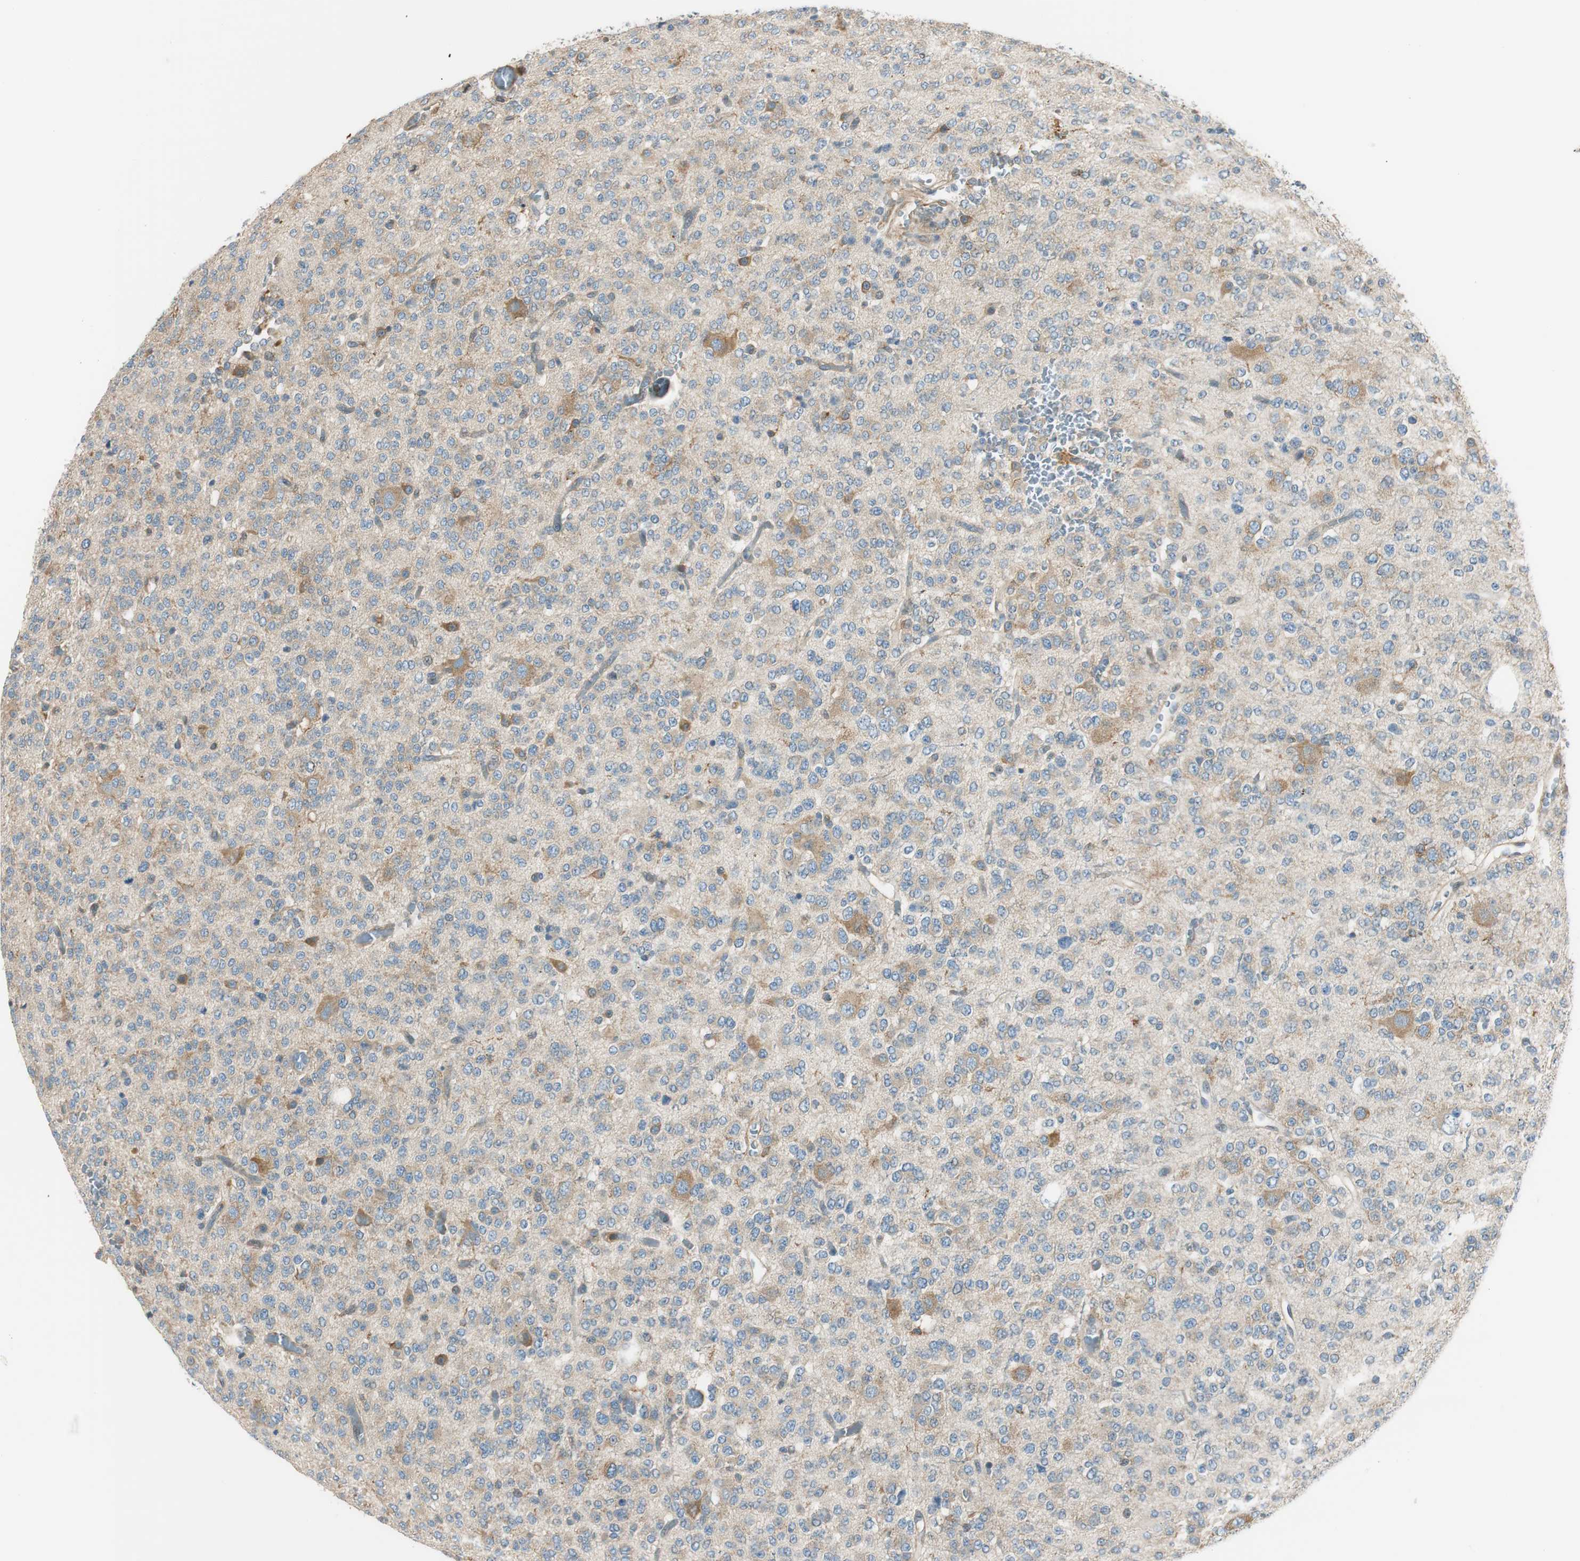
{"staining": {"intensity": "weak", "quantity": "<25%", "location": "cytoplasmic/membranous"}, "tissue": "glioma", "cell_type": "Tumor cells", "image_type": "cancer", "snomed": [{"axis": "morphology", "description": "Glioma, malignant, Low grade"}, {"axis": "topography", "description": "Brain"}], "caption": "The immunohistochemistry histopathology image has no significant staining in tumor cells of malignant glioma (low-grade) tissue.", "gene": "PI4K2B", "patient": {"sex": "male", "age": 38}}